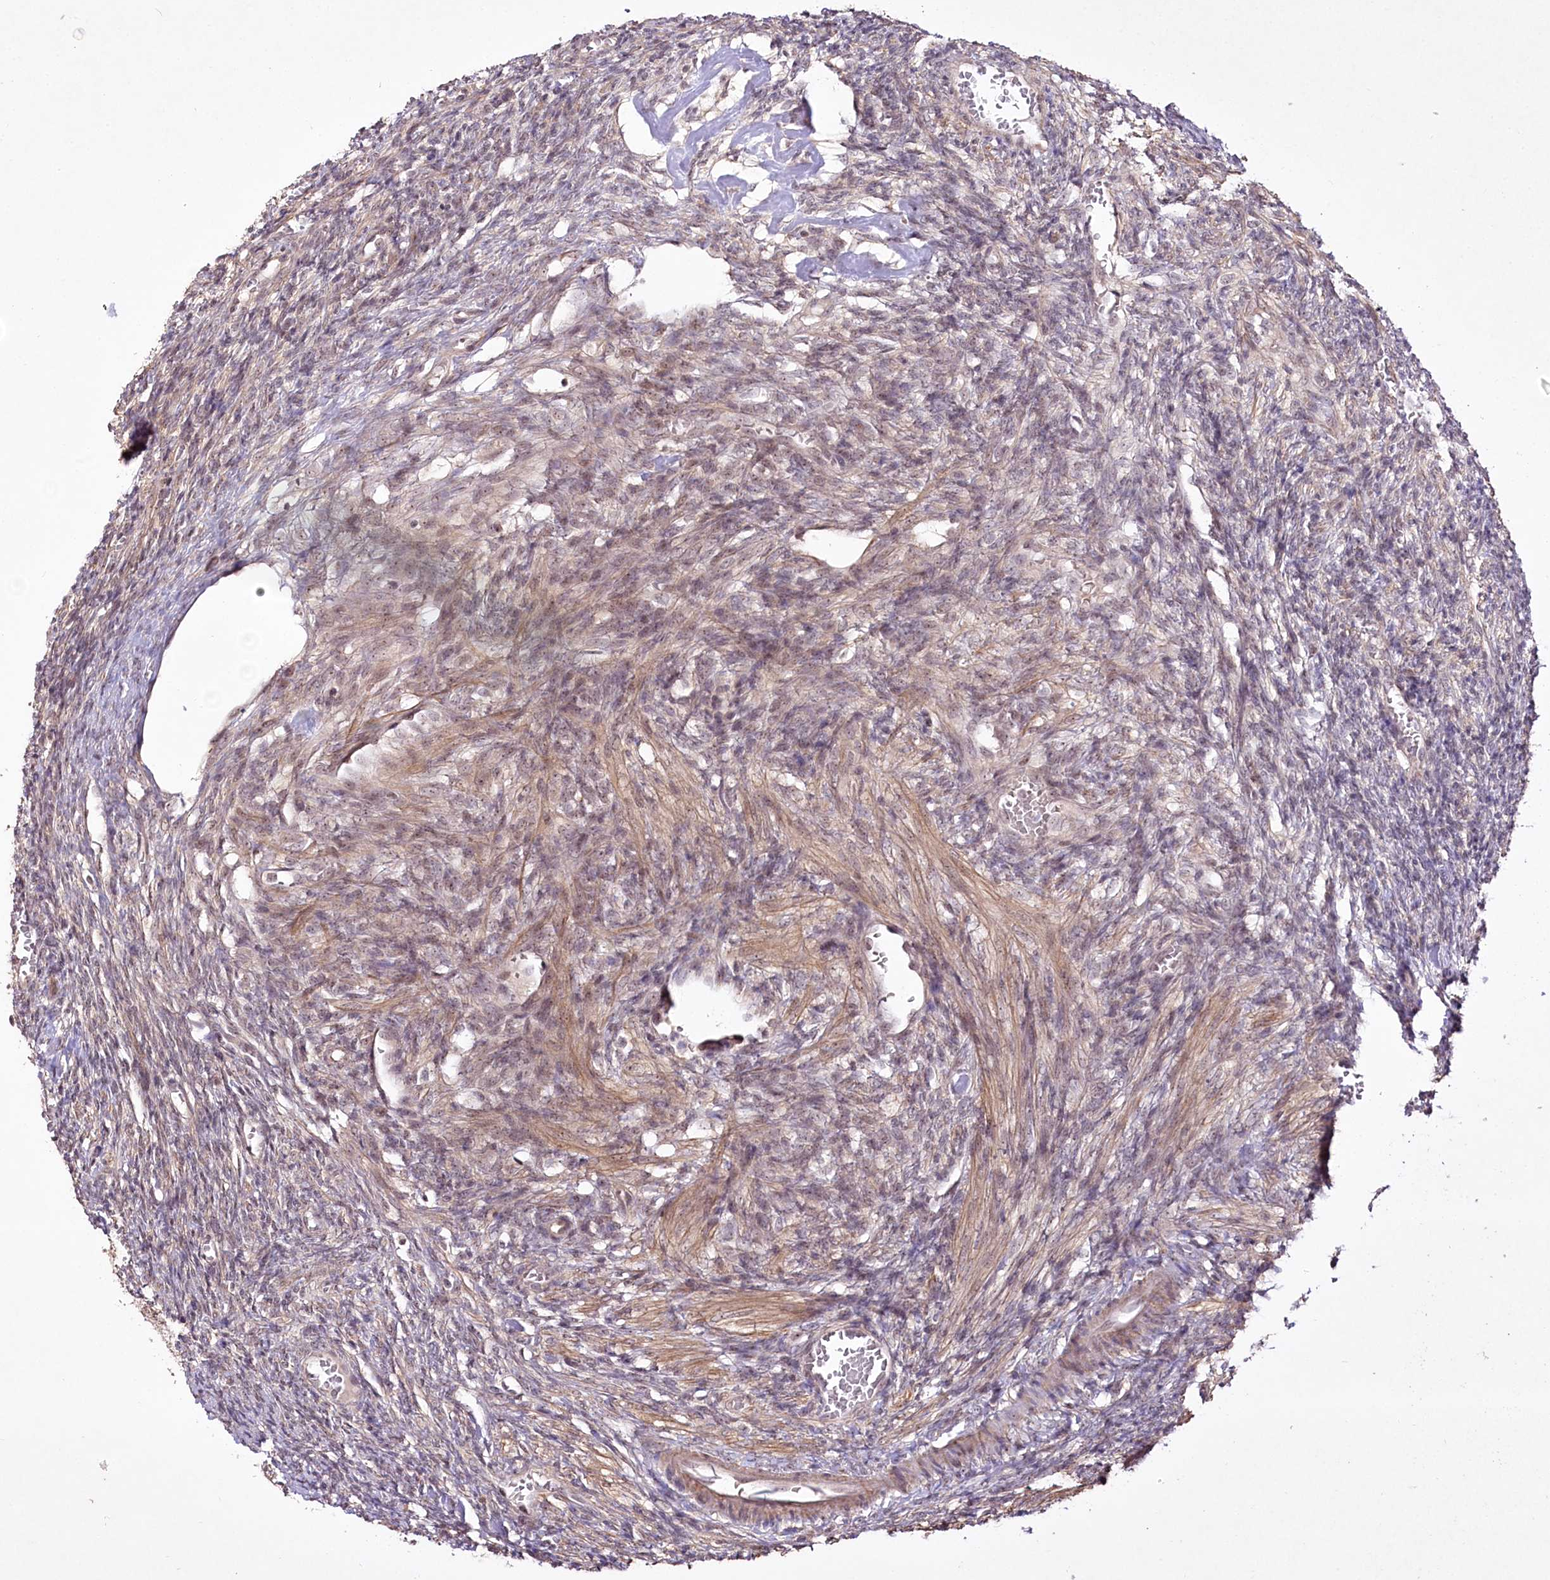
{"staining": {"intensity": "weak", "quantity": "<25%", "location": "cytoplasmic/membranous"}, "tissue": "ovary", "cell_type": "Ovarian stroma cells", "image_type": "normal", "snomed": [{"axis": "morphology", "description": "Normal tissue, NOS"}, {"axis": "topography", "description": "Ovary"}], "caption": "High magnification brightfield microscopy of benign ovary stained with DAB (brown) and counterstained with hematoxylin (blue): ovarian stroma cells show no significant expression.", "gene": "CCDC59", "patient": {"sex": "female", "age": 27}}